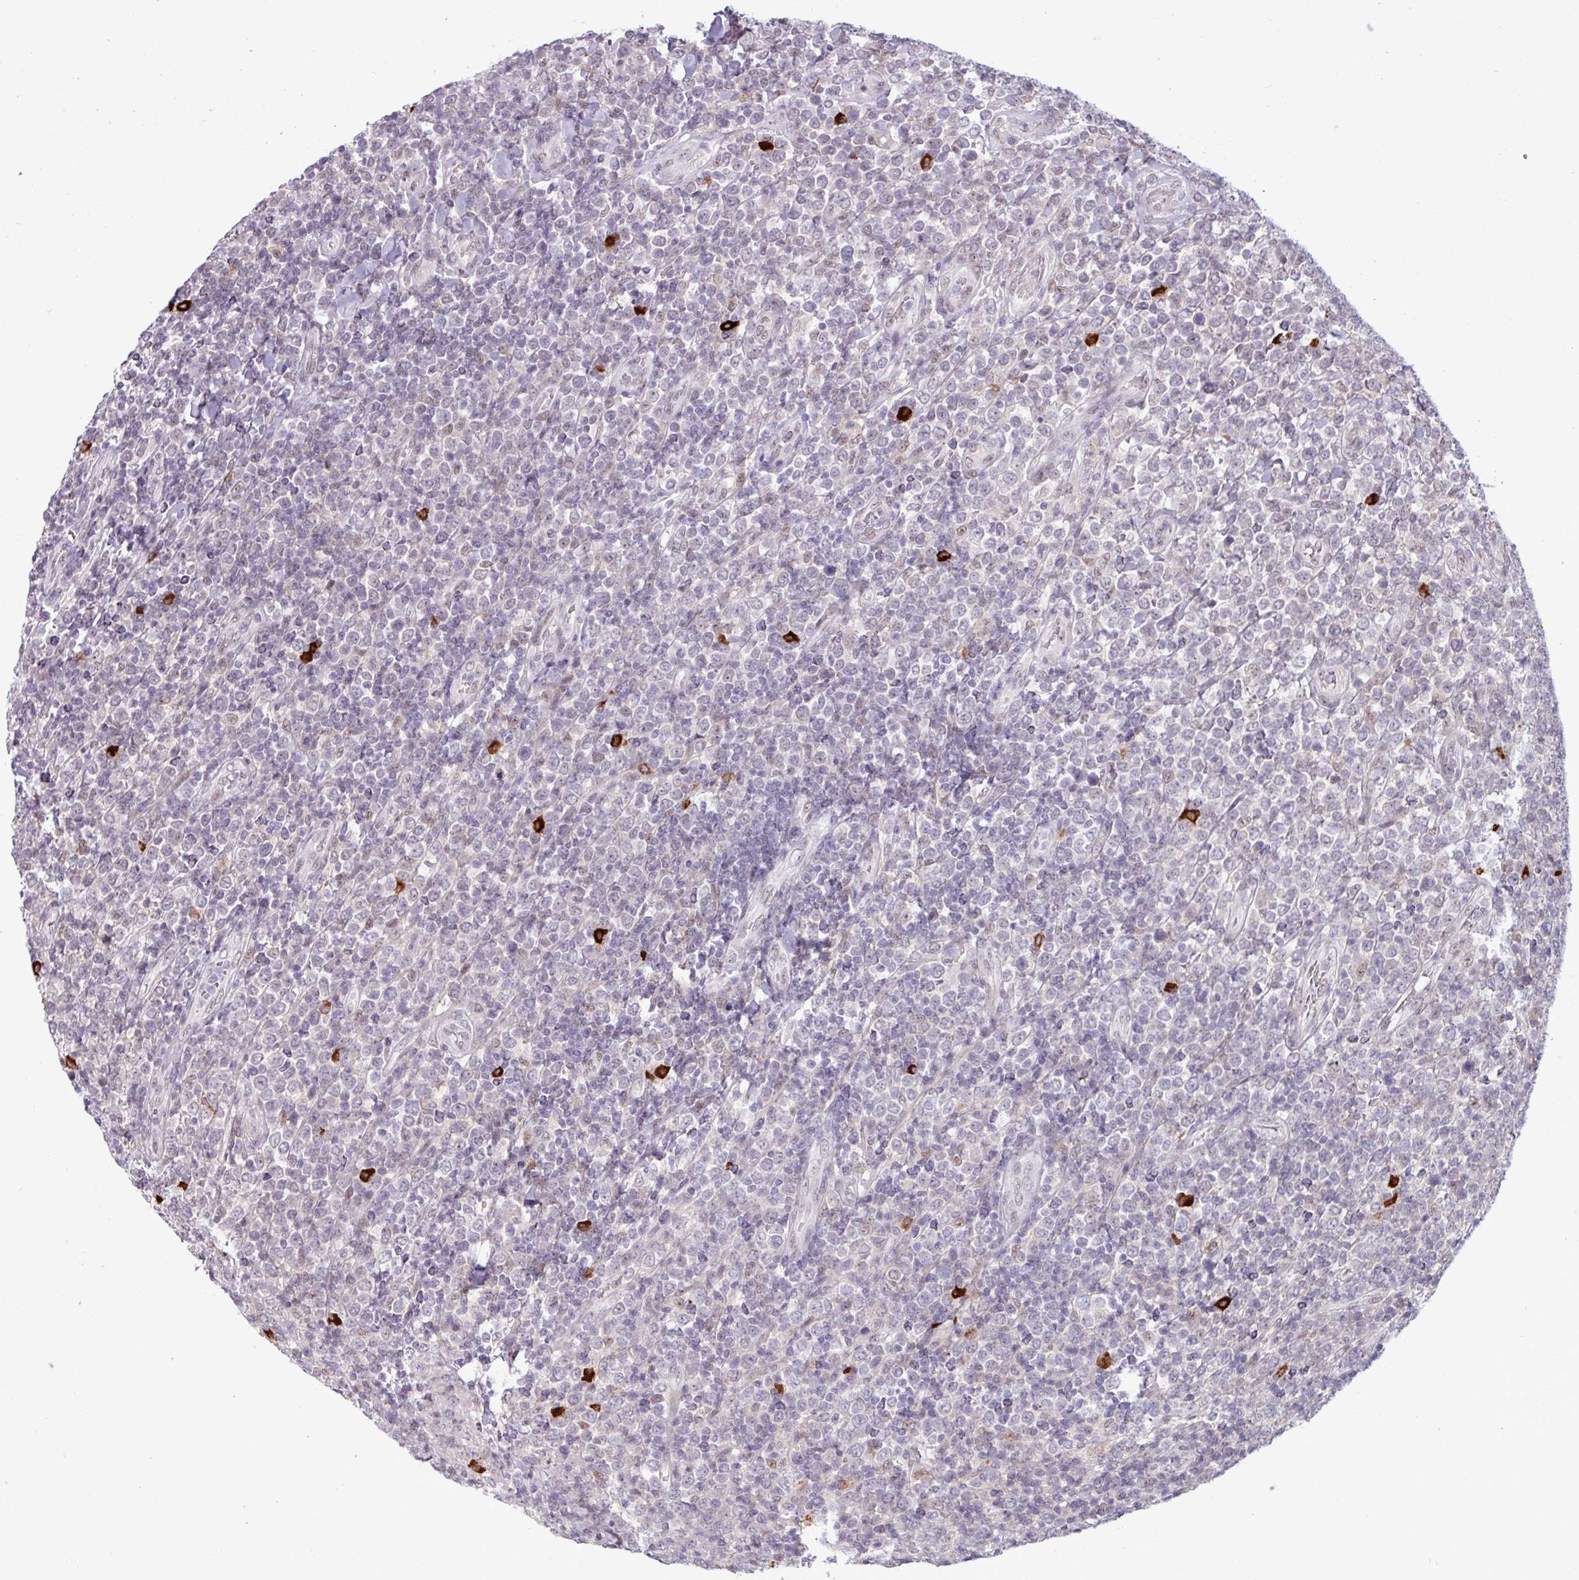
{"staining": {"intensity": "weak", "quantity": "<25%", "location": "nuclear"}, "tissue": "lymphoma", "cell_type": "Tumor cells", "image_type": "cancer", "snomed": [{"axis": "morphology", "description": "Malignant lymphoma, non-Hodgkin's type, High grade"}, {"axis": "topography", "description": "Soft tissue"}], "caption": "Human lymphoma stained for a protein using immunohistochemistry (IHC) reveals no positivity in tumor cells.", "gene": "NOTCH2", "patient": {"sex": "female", "age": 56}}